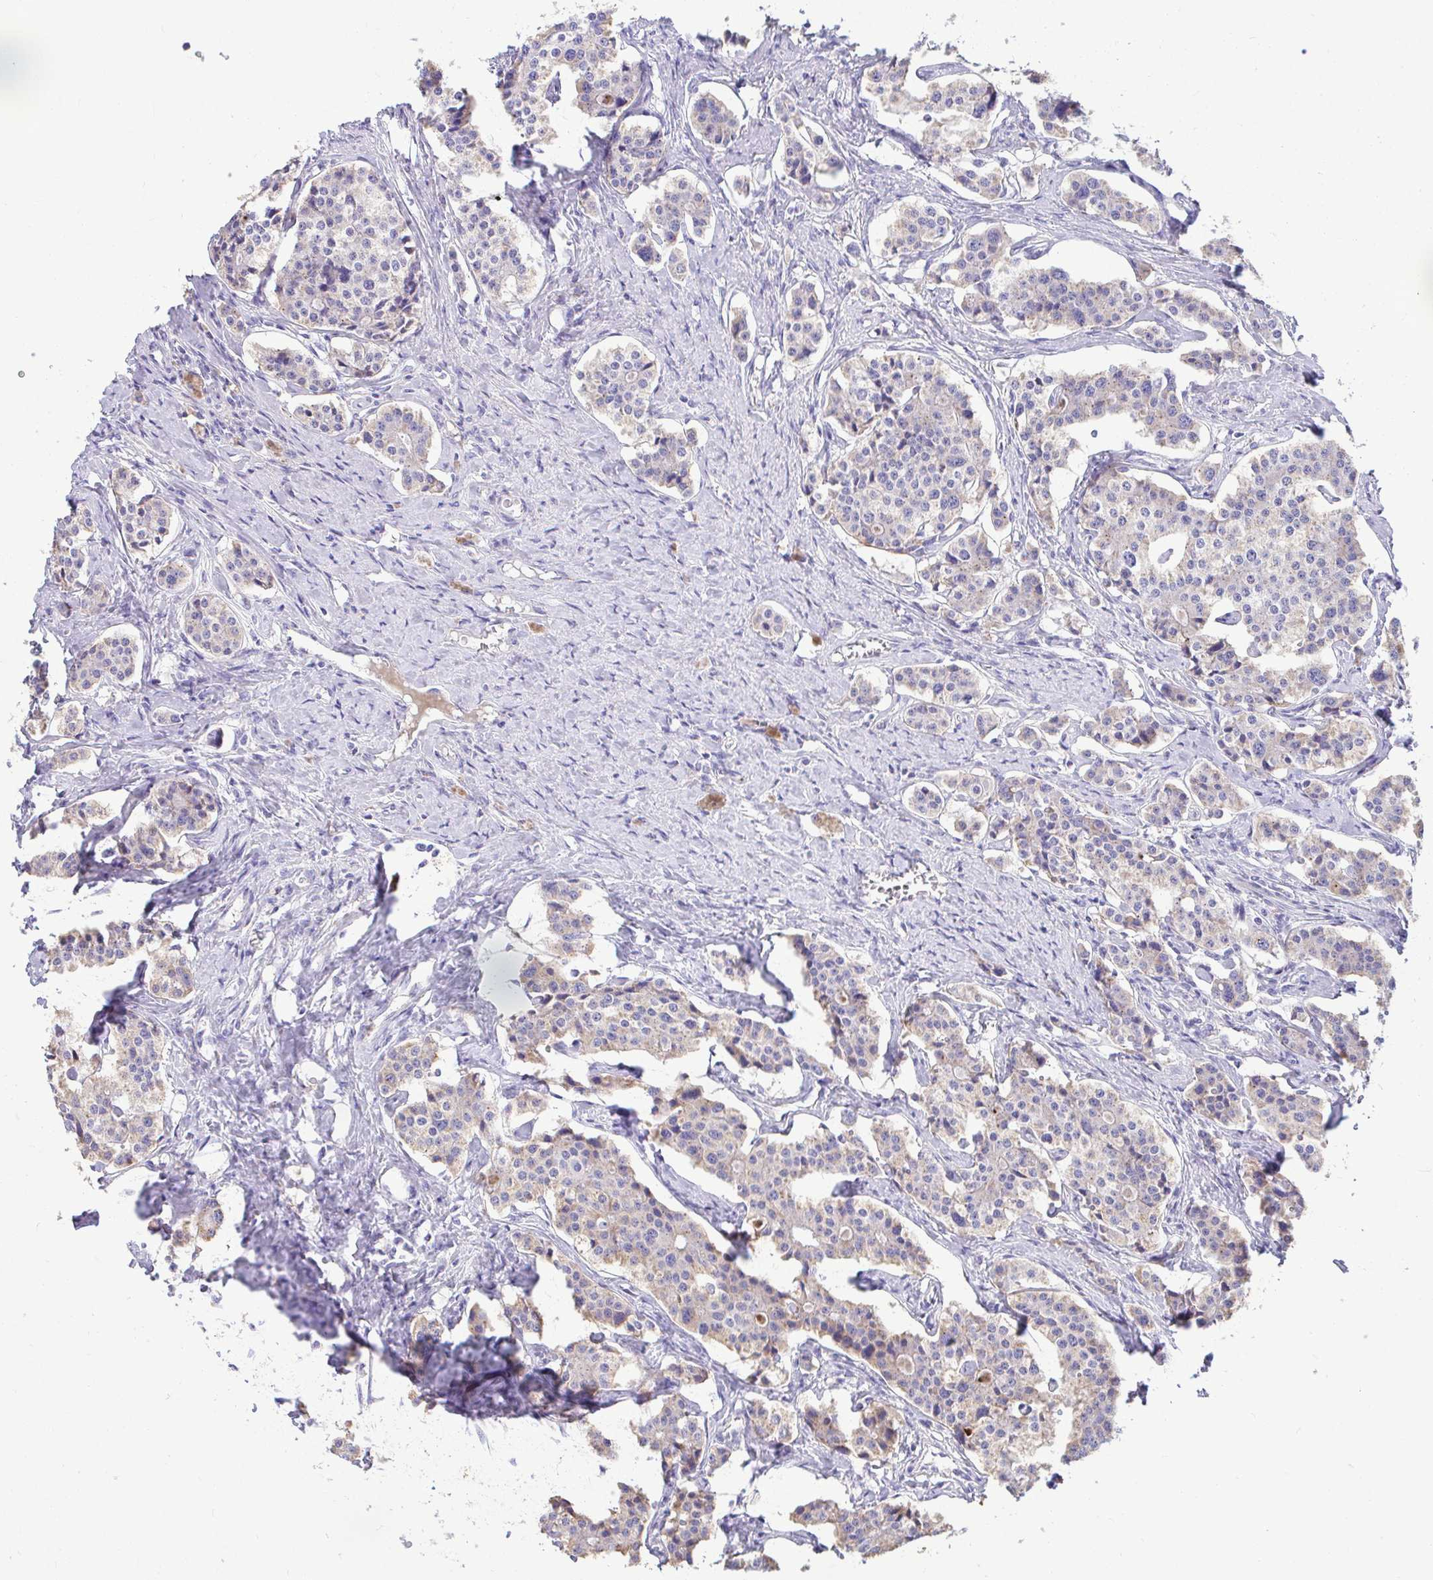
{"staining": {"intensity": "weak", "quantity": "25%-75%", "location": "cytoplasmic/membranous"}, "tissue": "carcinoid", "cell_type": "Tumor cells", "image_type": "cancer", "snomed": [{"axis": "morphology", "description": "Carcinoid, malignant, NOS"}, {"axis": "topography", "description": "Small intestine"}], "caption": "Immunohistochemistry (IHC) of human carcinoid (malignant) exhibits low levels of weak cytoplasmic/membranous expression in approximately 25%-75% of tumor cells.", "gene": "MRPS16", "patient": {"sex": "male", "age": 63}}